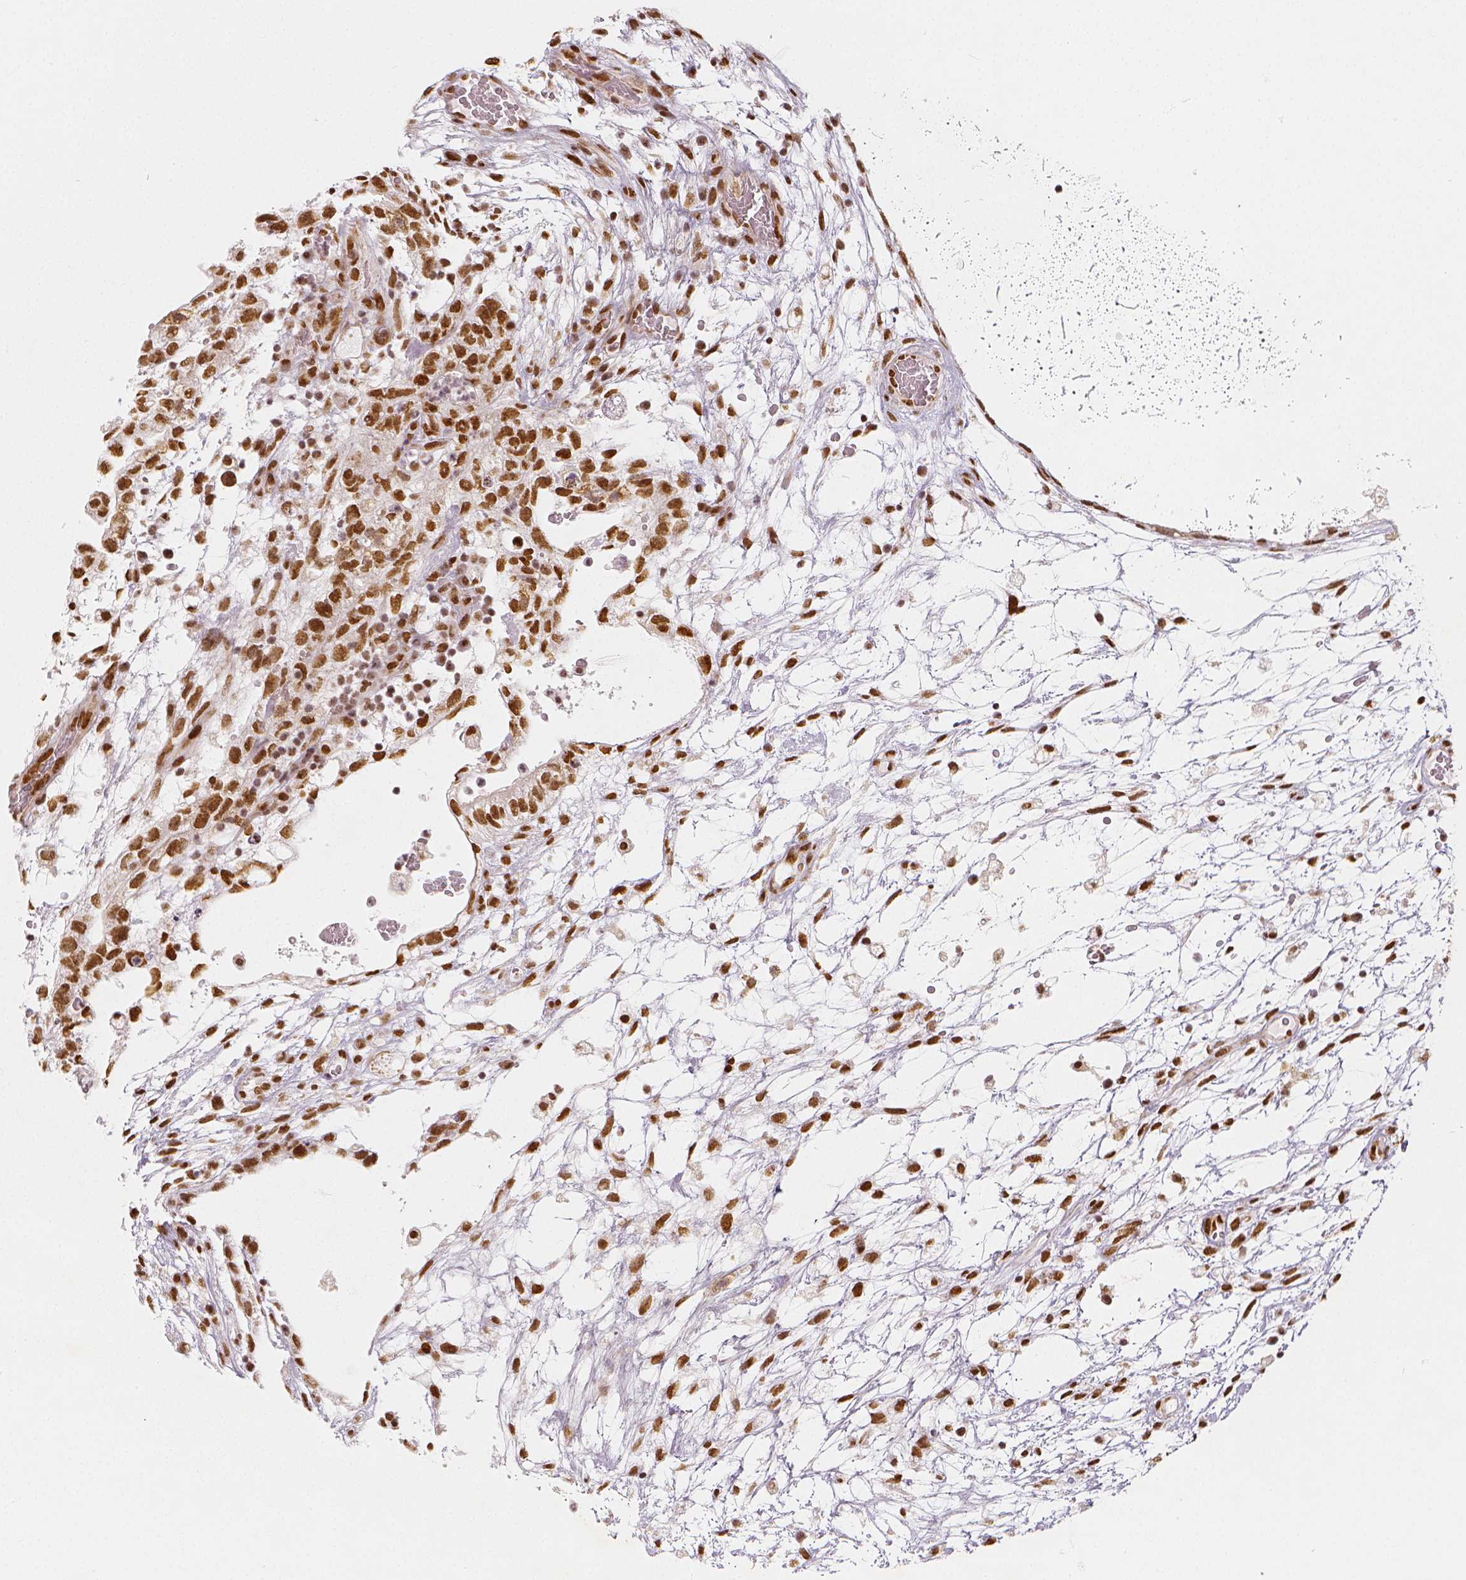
{"staining": {"intensity": "moderate", "quantity": ">75%", "location": "nuclear"}, "tissue": "testis cancer", "cell_type": "Tumor cells", "image_type": "cancer", "snomed": [{"axis": "morphology", "description": "Normal tissue, NOS"}, {"axis": "morphology", "description": "Carcinoma, Embryonal, NOS"}, {"axis": "topography", "description": "Testis"}], "caption": "Immunohistochemical staining of testis embryonal carcinoma reveals medium levels of moderate nuclear staining in about >75% of tumor cells.", "gene": "KDM5B", "patient": {"sex": "male", "age": 32}}